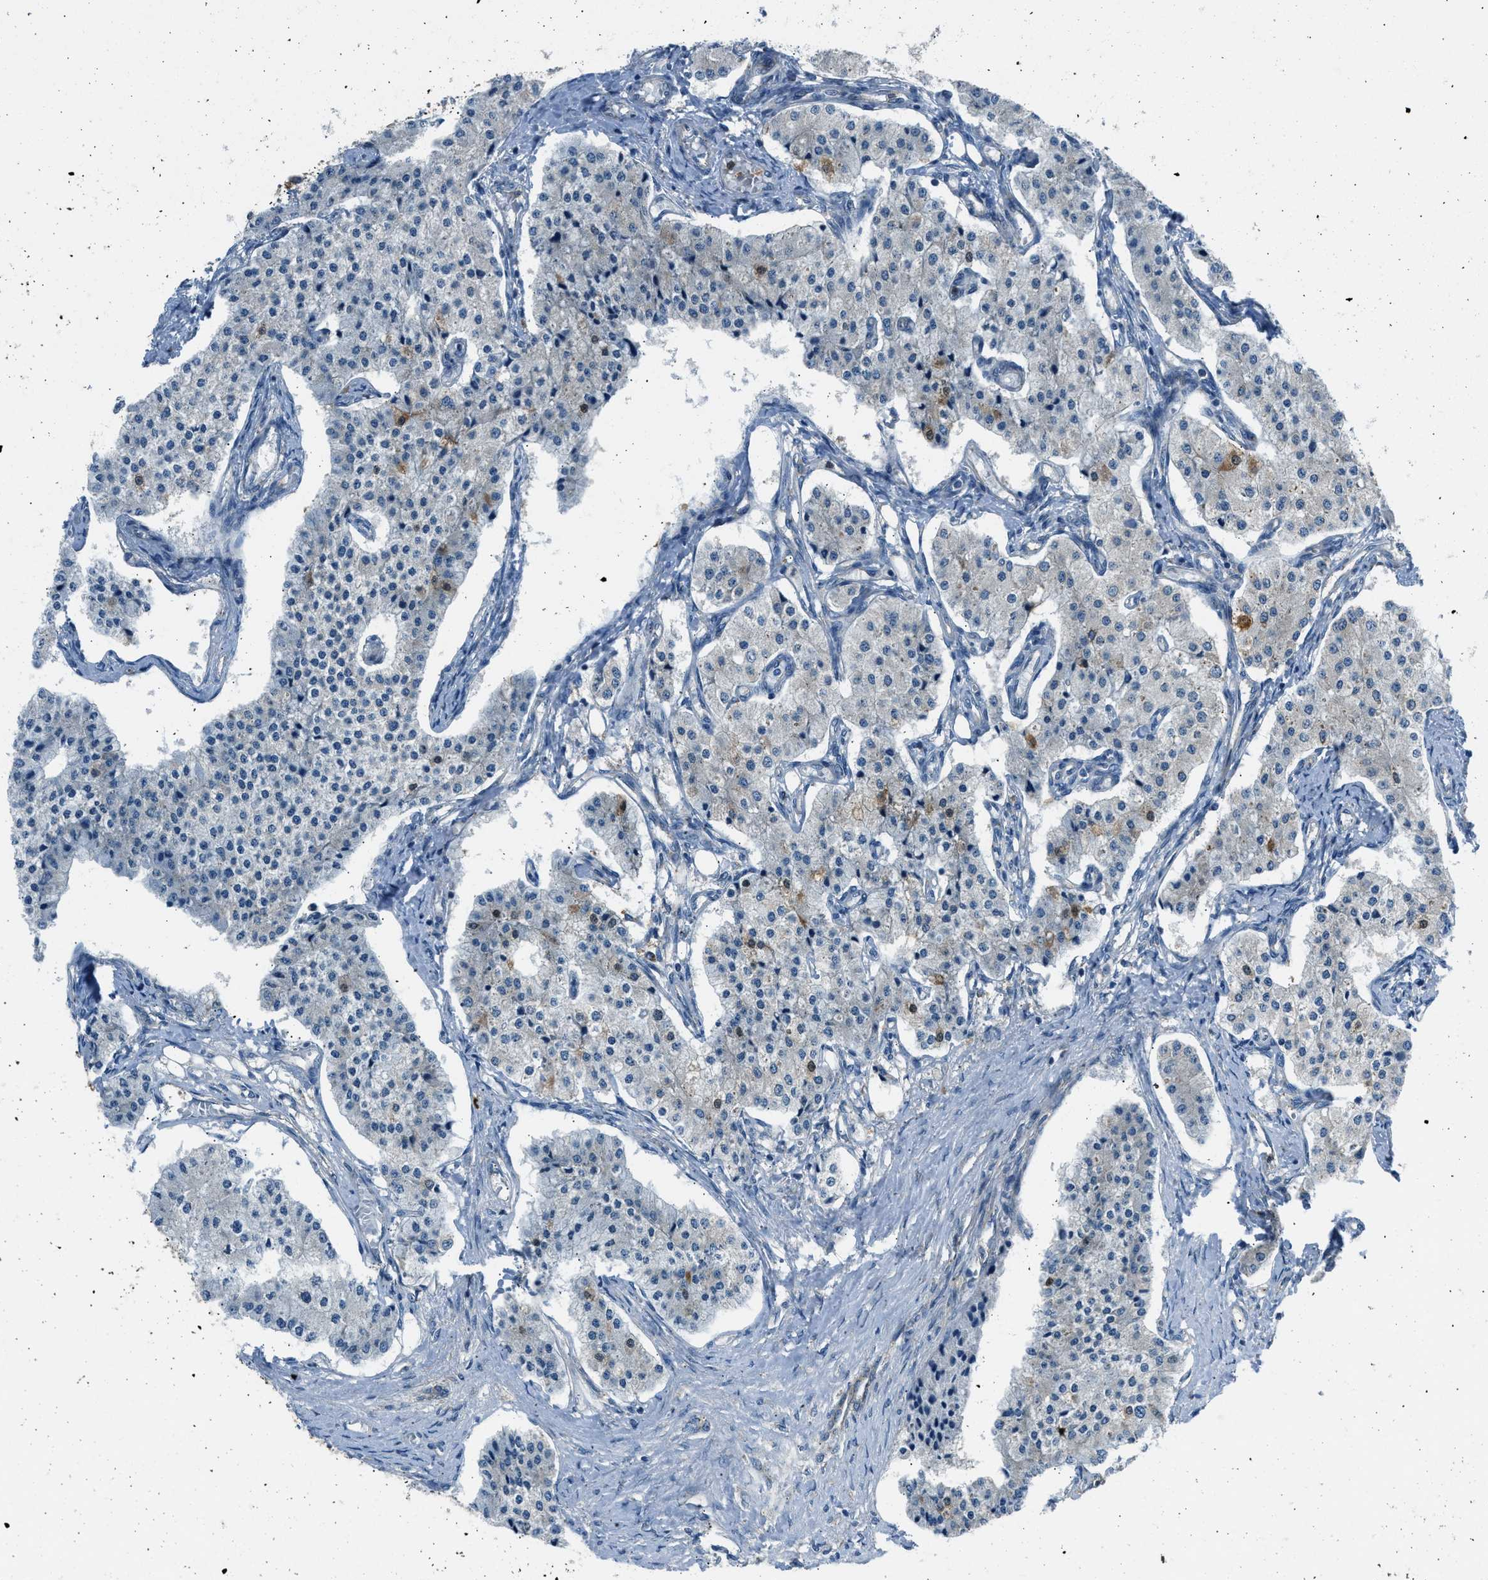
{"staining": {"intensity": "negative", "quantity": "none", "location": "none"}, "tissue": "carcinoid", "cell_type": "Tumor cells", "image_type": "cancer", "snomed": [{"axis": "morphology", "description": "Carcinoid, malignant, NOS"}, {"axis": "topography", "description": "Colon"}], "caption": "Histopathology image shows no protein expression in tumor cells of carcinoid tissue.", "gene": "EDARADD", "patient": {"sex": "female", "age": 52}}